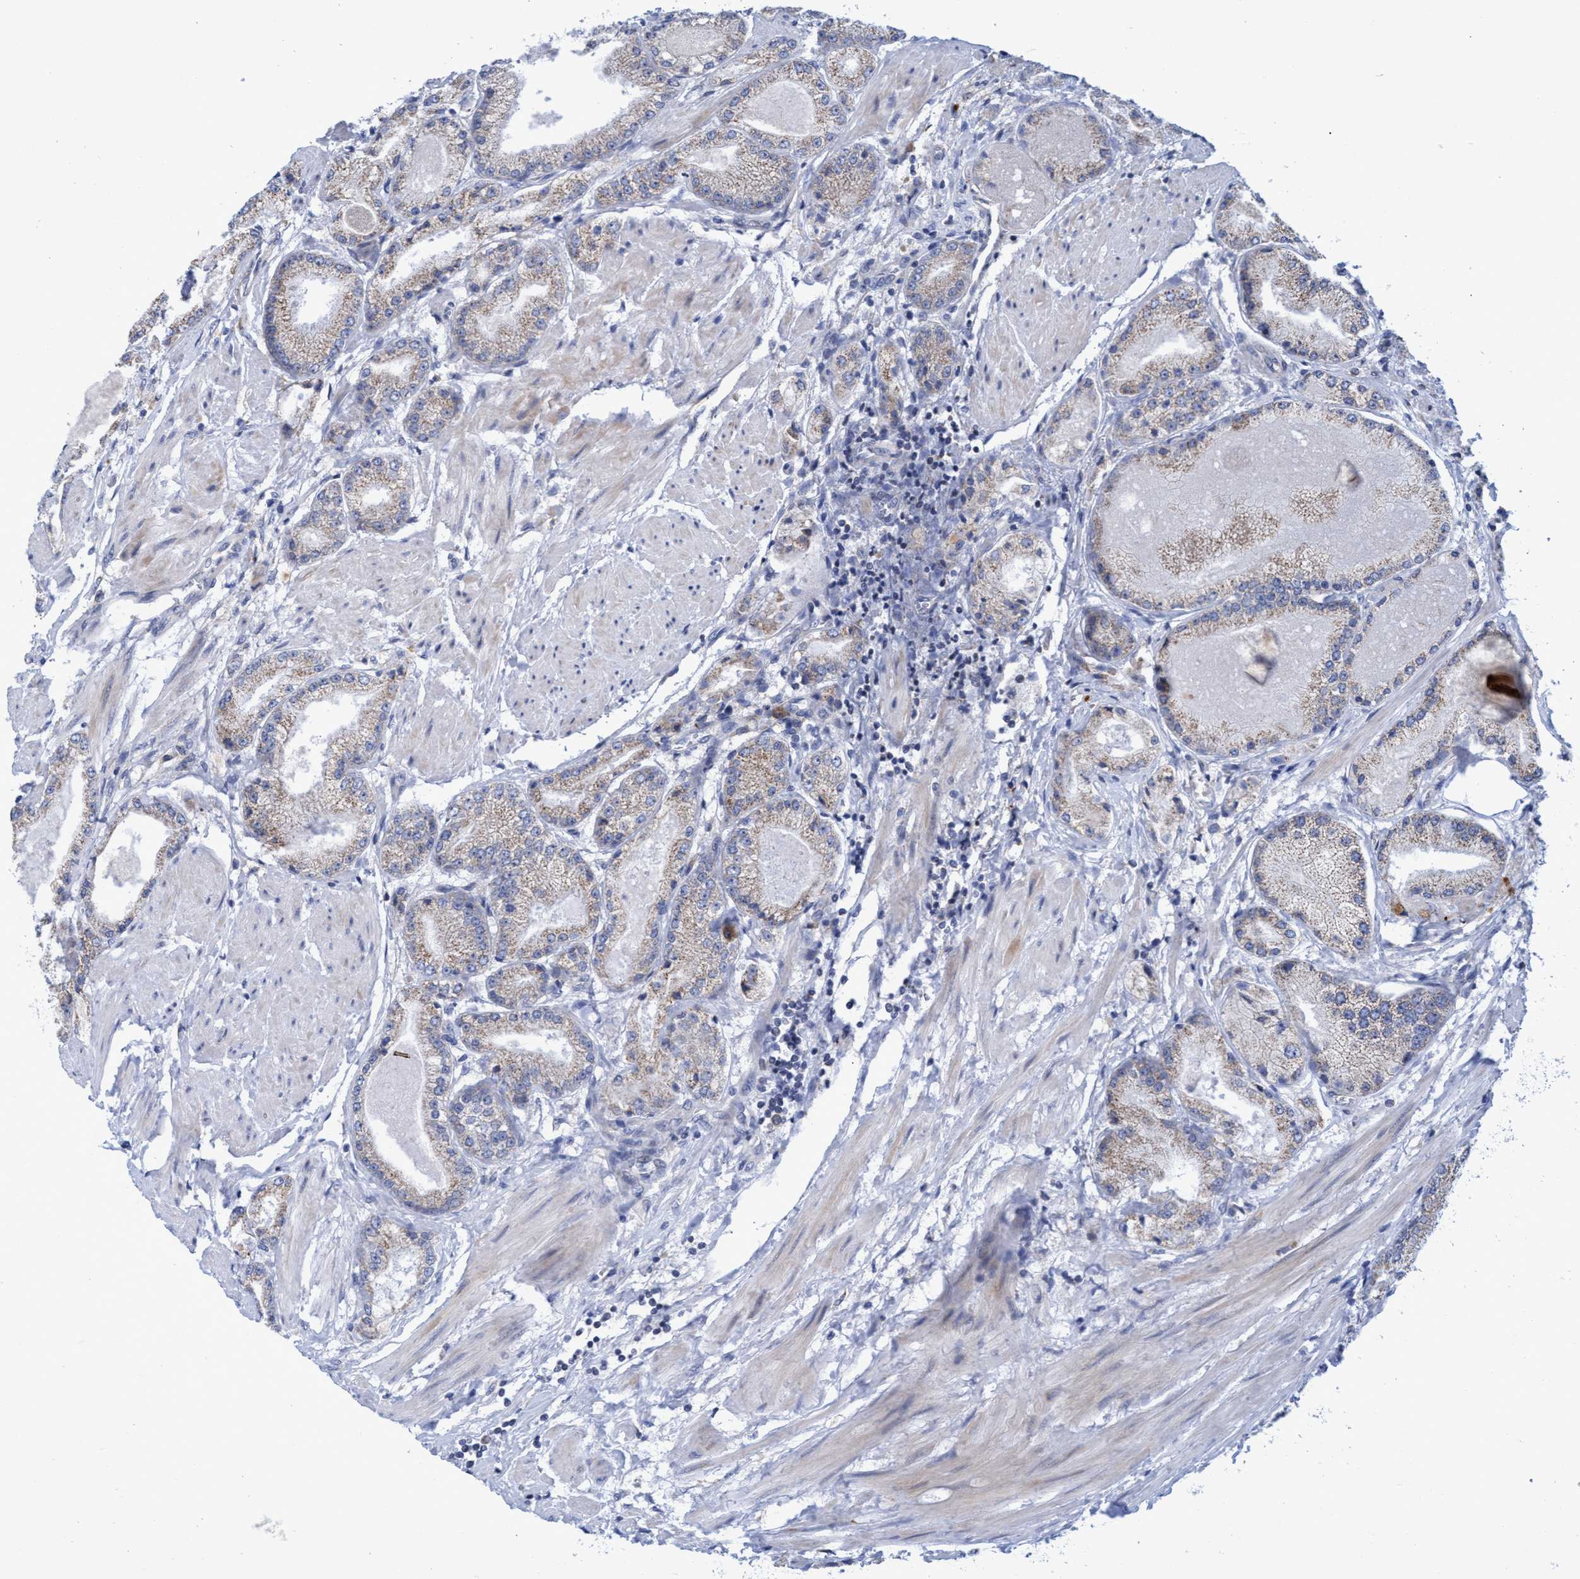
{"staining": {"intensity": "weak", "quantity": "25%-75%", "location": "cytoplasmic/membranous"}, "tissue": "prostate cancer", "cell_type": "Tumor cells", "image_type": "cancer", "snomed": [{"axis": "morphology", "description": "Adenocarcinoma, High grade"}, {"axis": "topography", "description": "Prostate"}], "caption": "A micrograph showing weak cytoplasmic/membranous positivity in about 25%-75% of tumor cells in prostate adenocarcinoma (high-grade), as visualized by brown immunohistochemical staining.", "gene": "NAT16", "patient": {"sex": "male", "age": 50}}